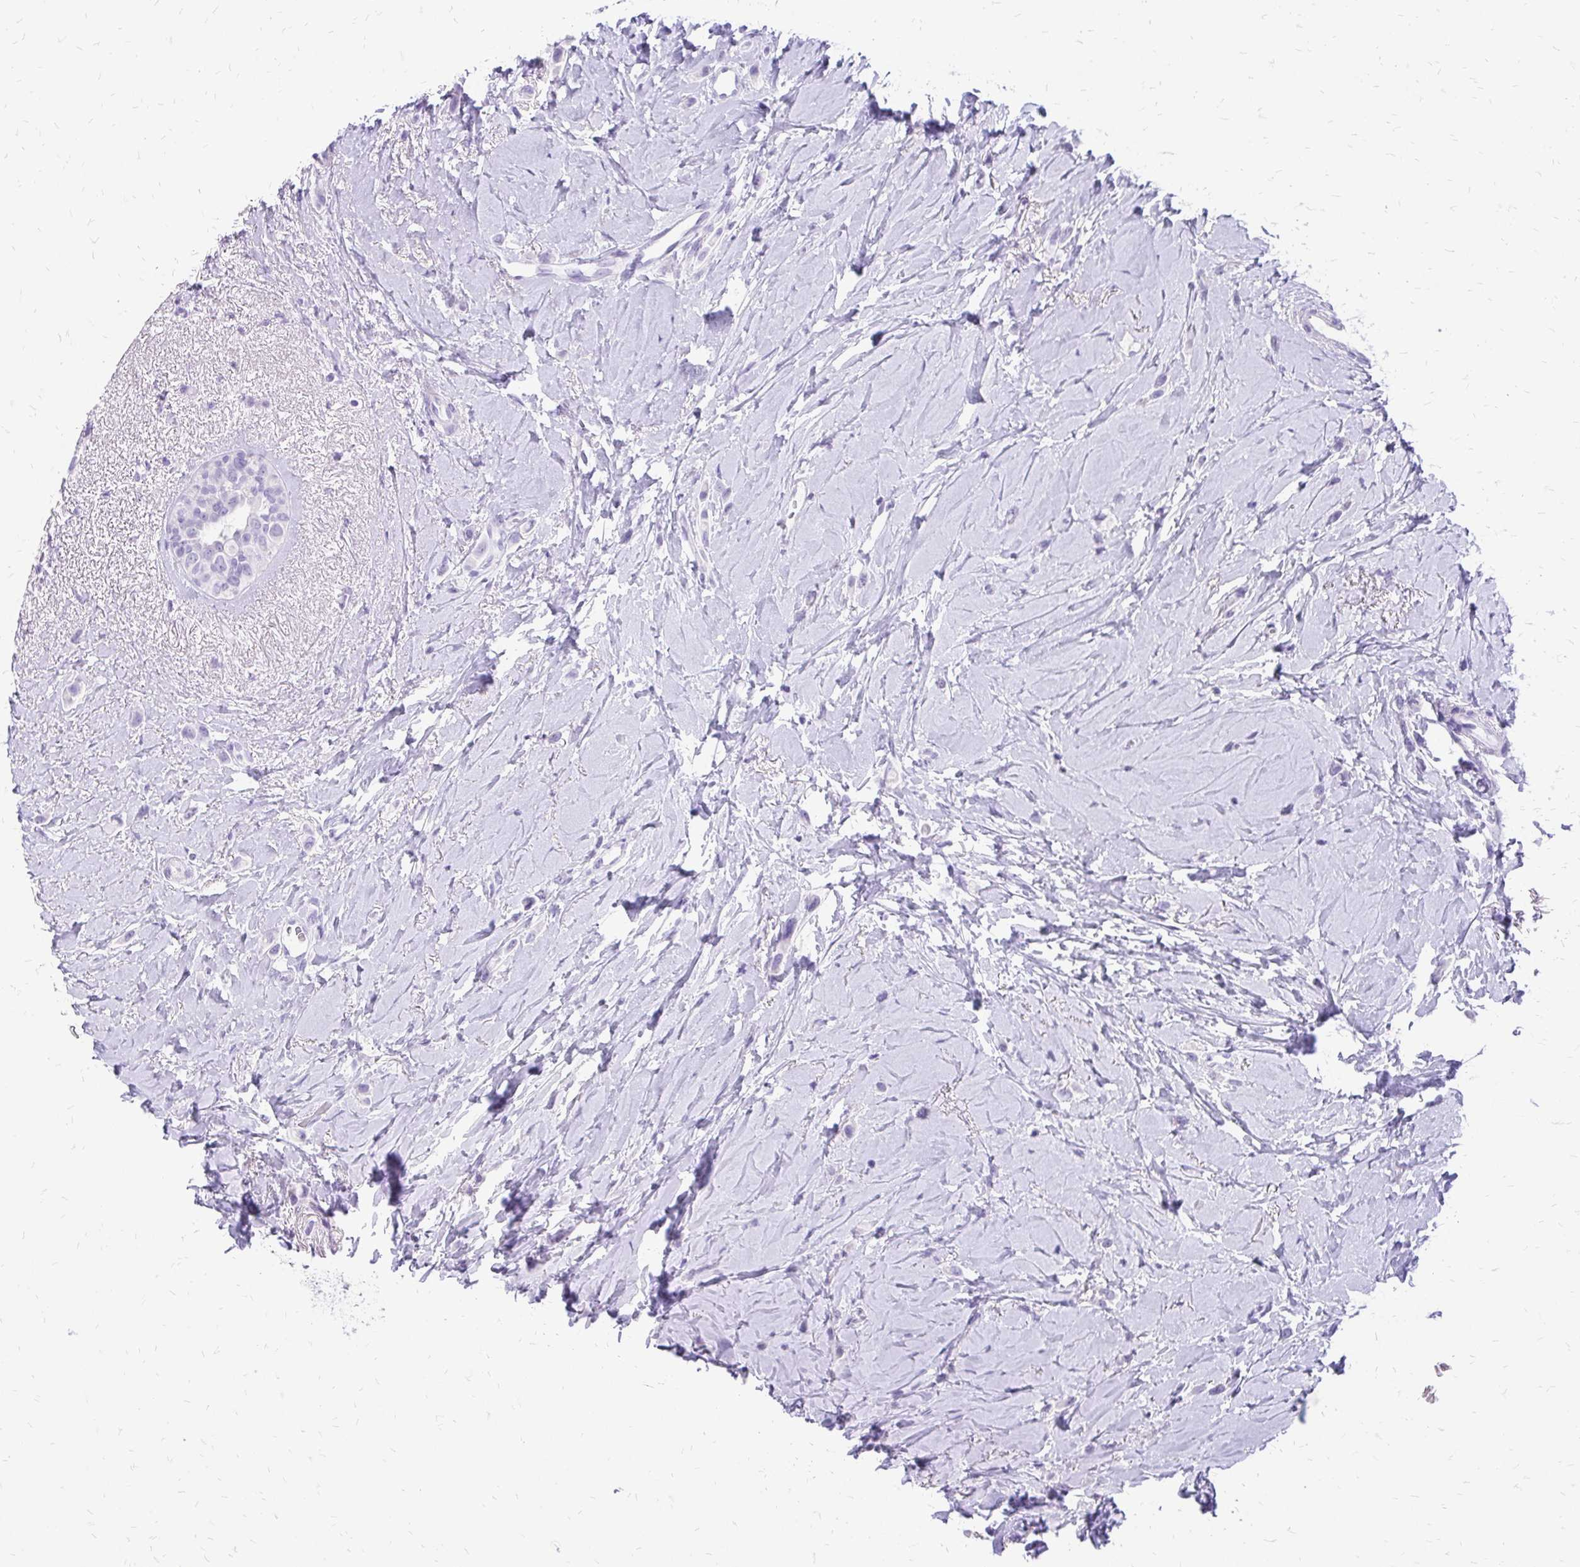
{"staining": {"intensity": "negative", "quantity": "none", "location": "none"}, "tissue": "breast cancer", "cell_type": "Tumor cells", "image_type": "cancer", "snomed": [{"axis": "morphology", "description": "Lobular carcinoma"}, {"axis": "topography", "description": "Breast"}], "caption": "Histopathology image shows no protein expression in tumor cells of lobular carcinoma (breast) tissue.", "gene": "SLC32A1", "patient": {"sex": "female", "age": 66}}